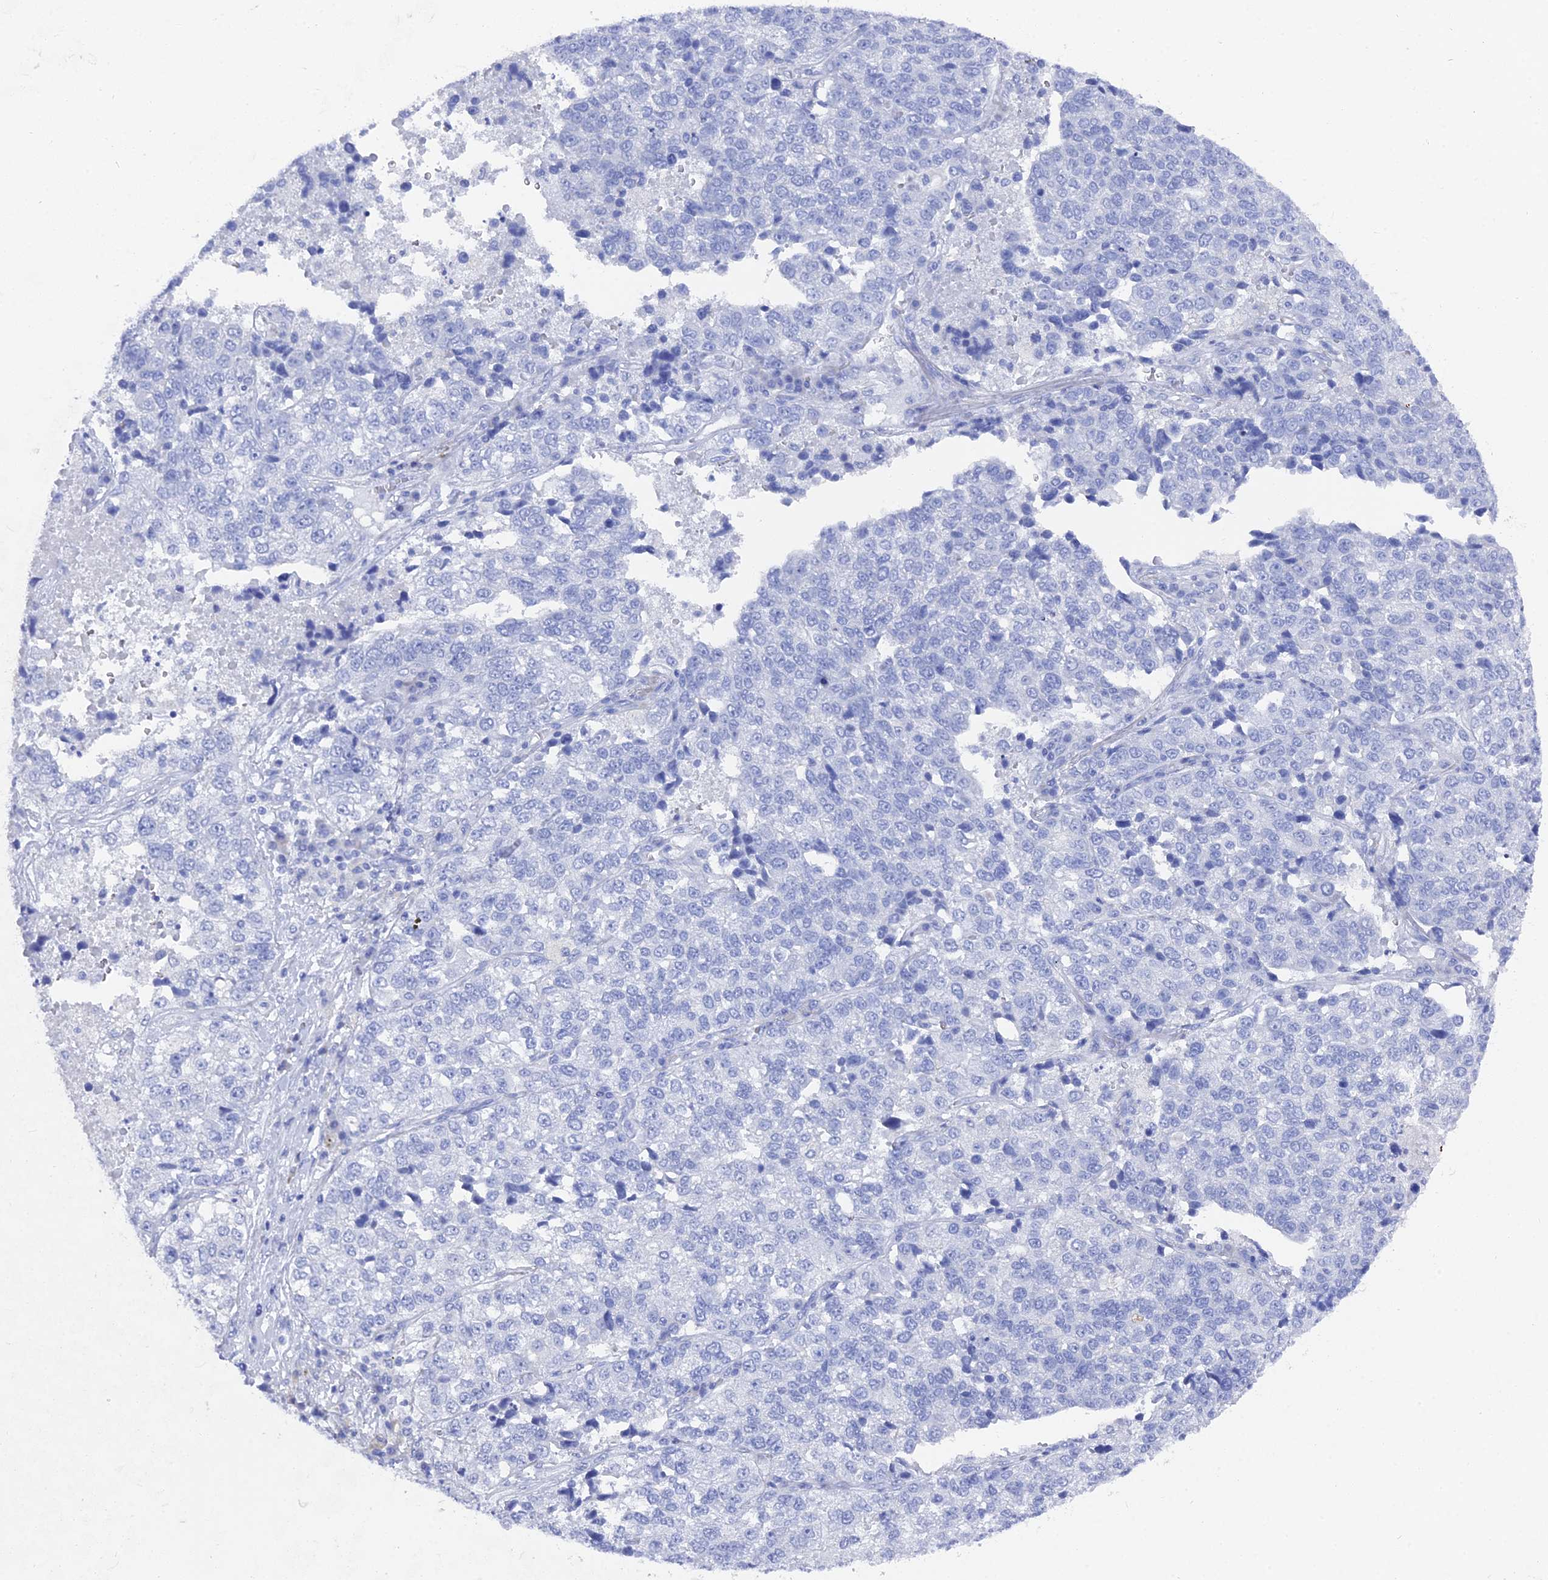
{"staining": {"intensity": "negative", "quantity": "none", "location": "none"}, "tissue": "lung cancer", "cell_type": "Tumor cells", "image_type": "cancer", "snomed": [{"axis": "morphology", "description": "Adenocarcinoma, NOS"}, {"axis": "topography", "description": "Lung"}], "caption": "The image shows no staining of tumor cells in lung cancer. (DAB IHC, high magnification).", "gene": "ENPP3", "patient": {"sex": "male", "age": 49}}